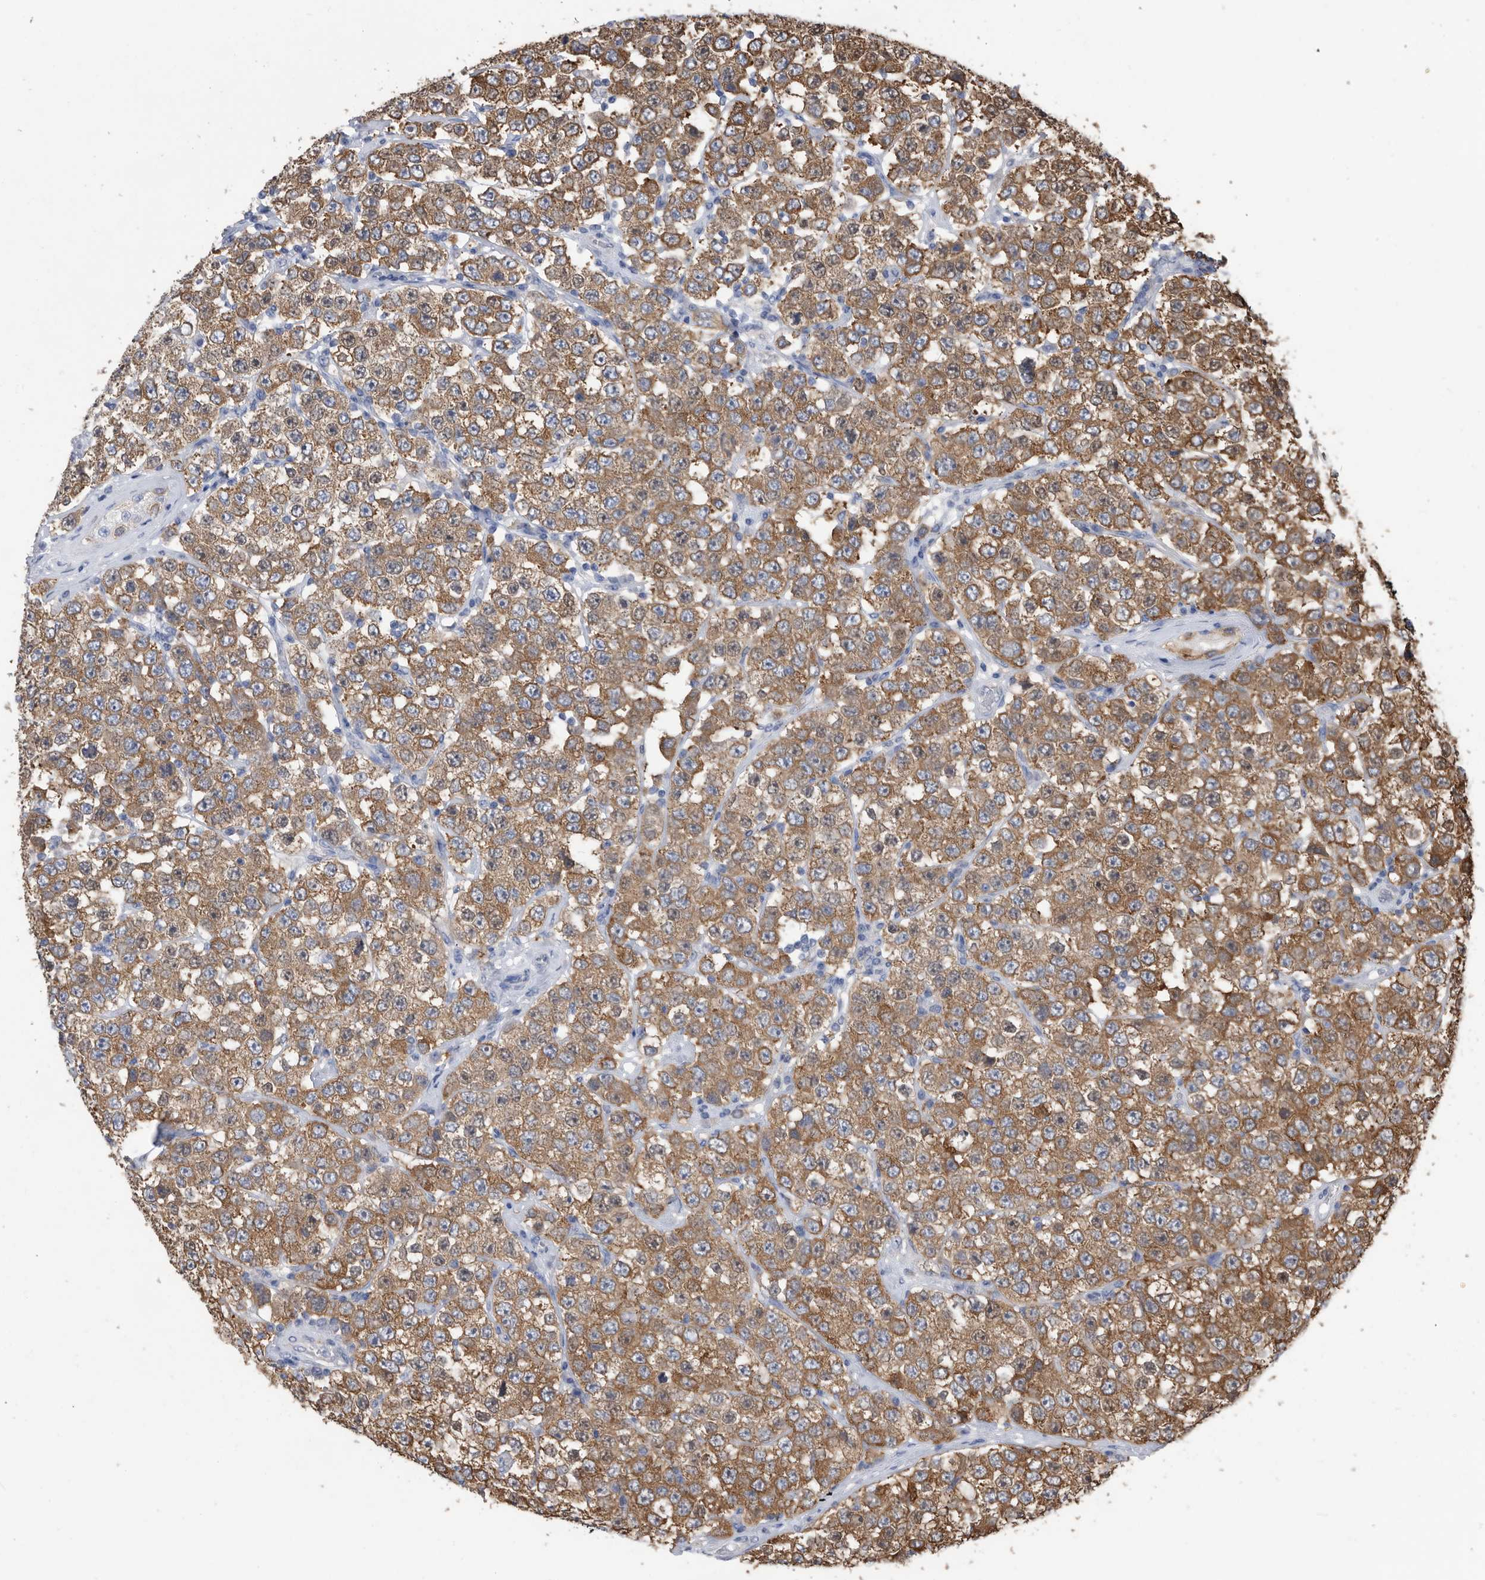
{"staining": {"intensity": "moderate", "quantity": ">75%", "location": "cytoplasmic/membranous"}, "tissue": "testis cancer", "cell_type": "Tumor cells", "image_type": "cancer", "snomed": [{"axis": "morphology", "description": "Seminoma, NOS"}, {"axis": "topography", "description": "Testis"}], "caption": "IHC of human testis cancer (seminoma) shows medium levels of moderate cytoplasmic/membranous expression in approximately >75% of tumor cells.", "gene": "CCT4", "patient": {"sex": "male", "age": 28}}